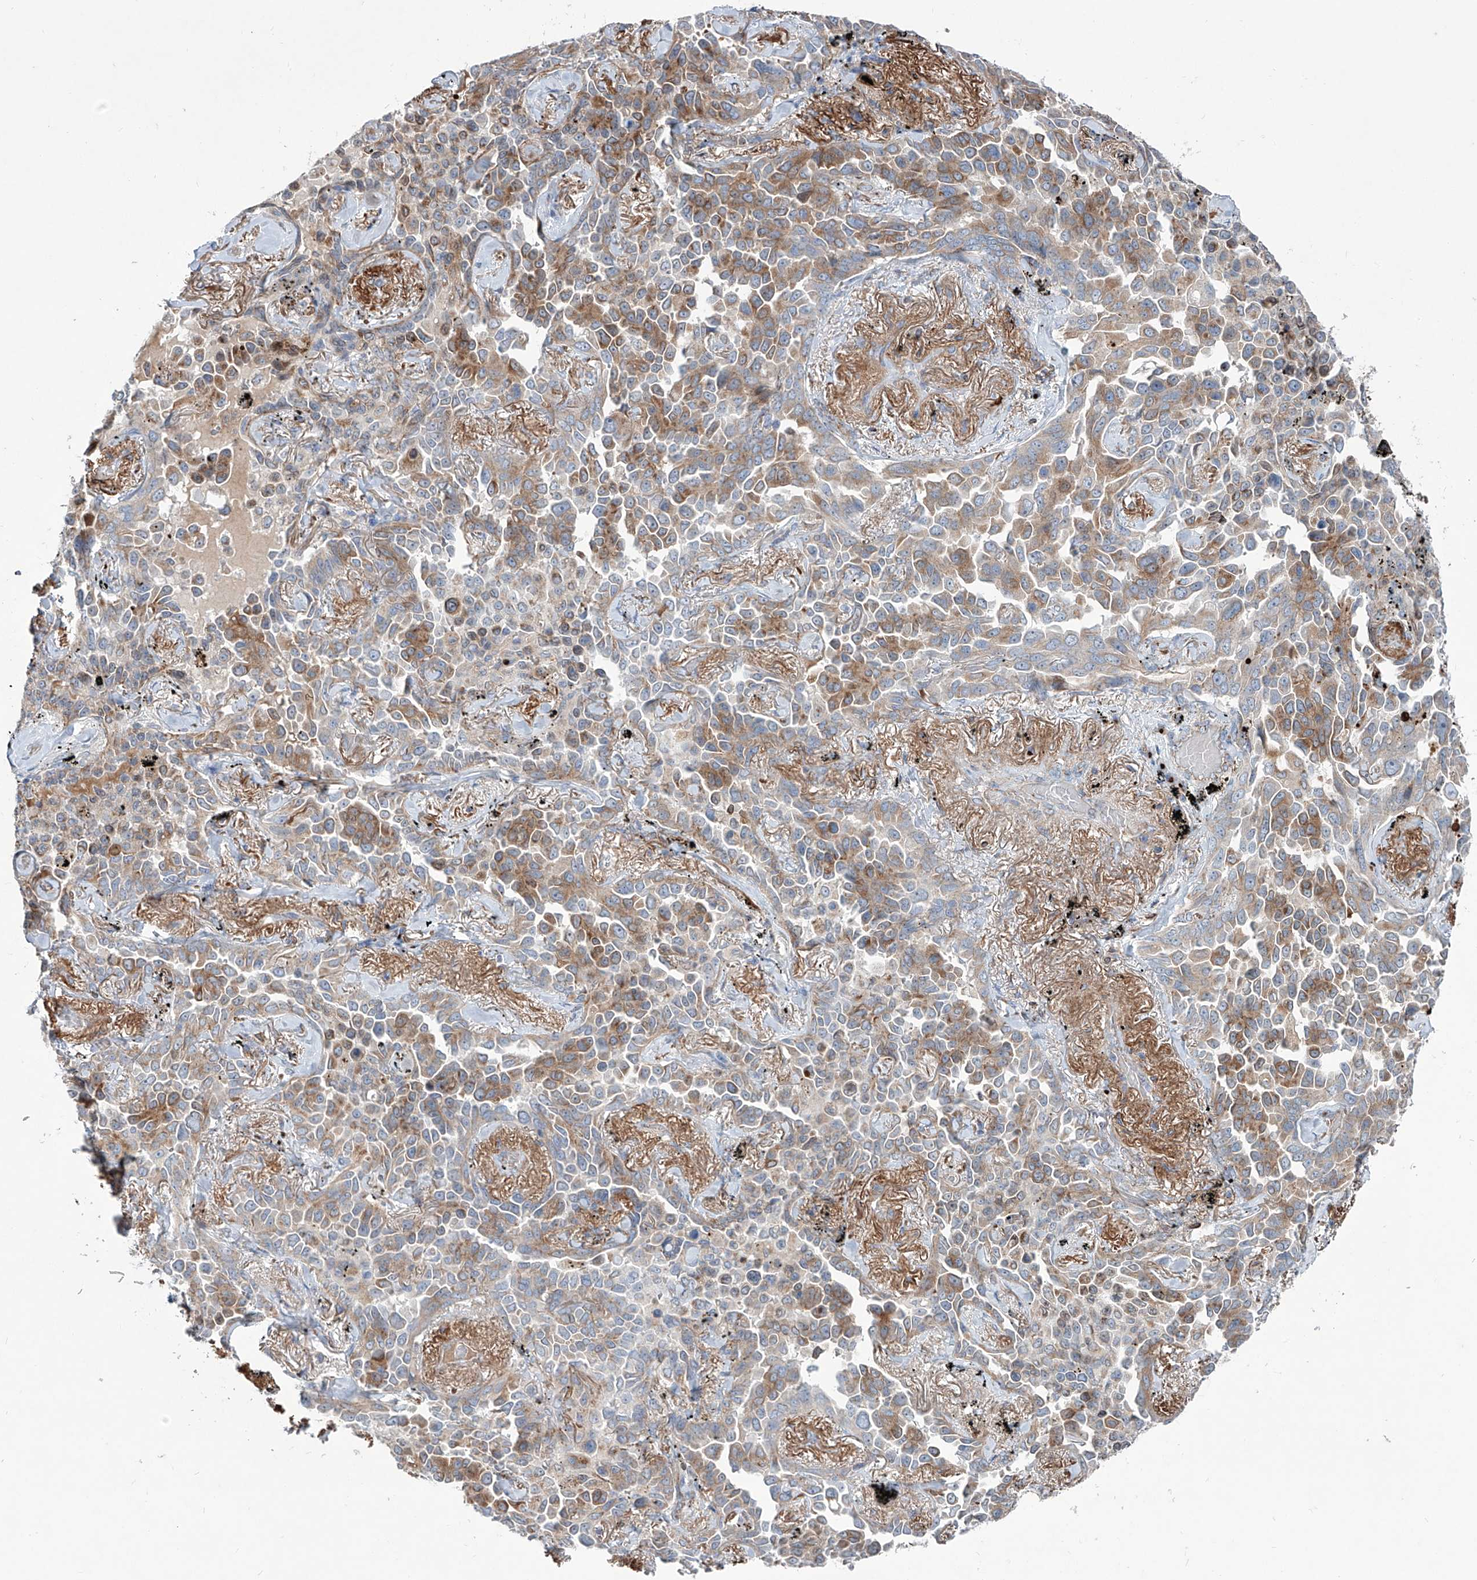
{"staining": {"intensity": "moderate", "quantity": ">75%", "location": "cytoplasmic/membranous"}, "tissue": "lung cancer", "cell_type": "Tumor cells", "image_type": "cancer", "snomed": [{"axis": "morphology", "description": "Adenocarcinoma, NOS"}, {"axis": "topography", "description": "Lung"}], "caption": "Immunohistochemical staining of human lung adenocarcinoma demonstrates medium levels of moderate cytoplasmic/membranous protein staining in approximately >75% of tumor cells.", "gene": "CDH5", "patient": {"sex": "female", "age": 67}}